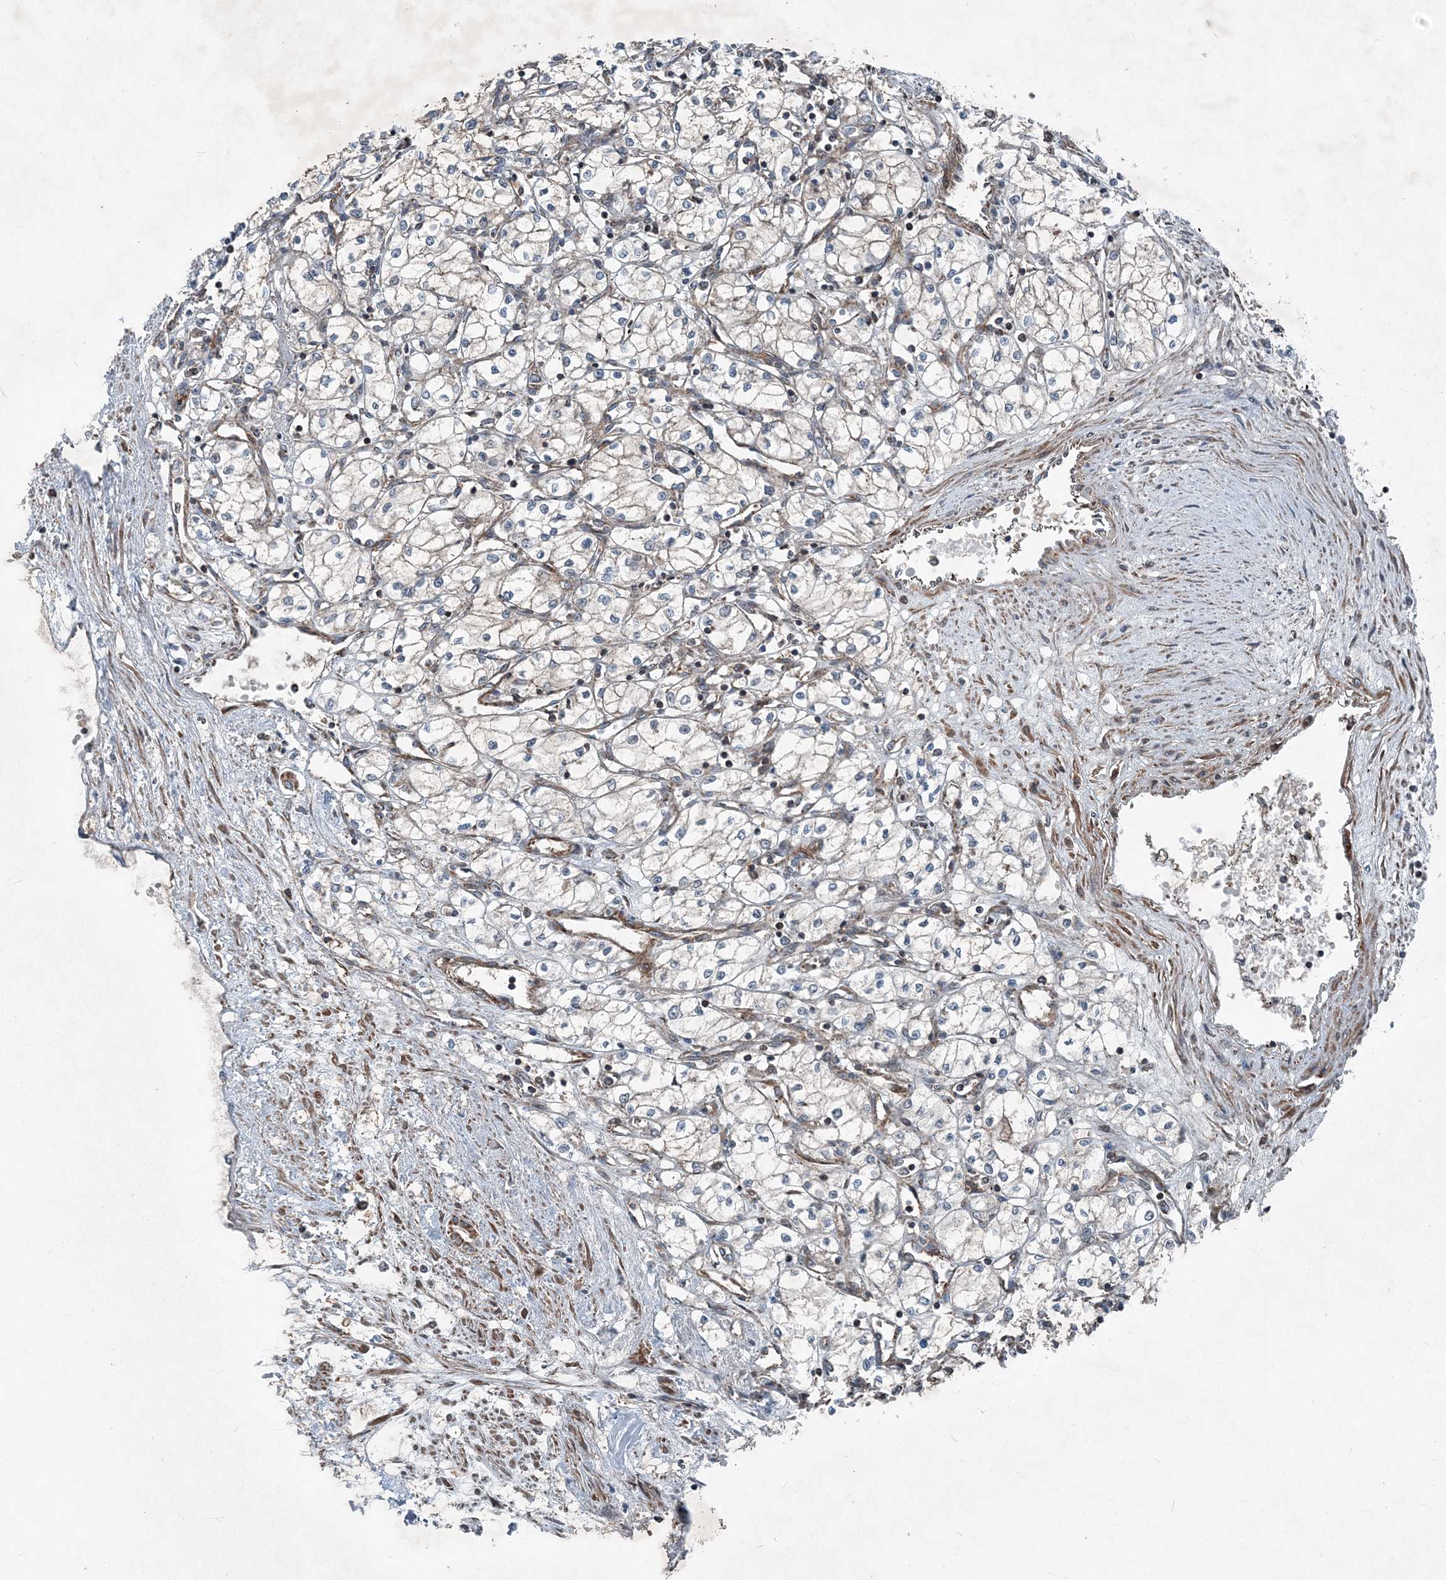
{"staining": {"intensity": "negative", "quantity": "none", "location": "none"}, "tissue": "renal cancer", "cell_type": "Tumor cells", "image_type": "cancer", "snomed": [{"axis": "morphology", "description": "Adenocarcinoma, NOS"}, {"axis": "topography", "description": "Kidney"}], "caption": "This photomicrograph is of renal cancer (adenocarcinoma) stained with immunohistochemistry to label a protein in brown with the nuclei are counter-stained blue. There is no expression in tumor cells.", "gene": "NDUFA2", "patient": {"sex": "male", "age": 59}}